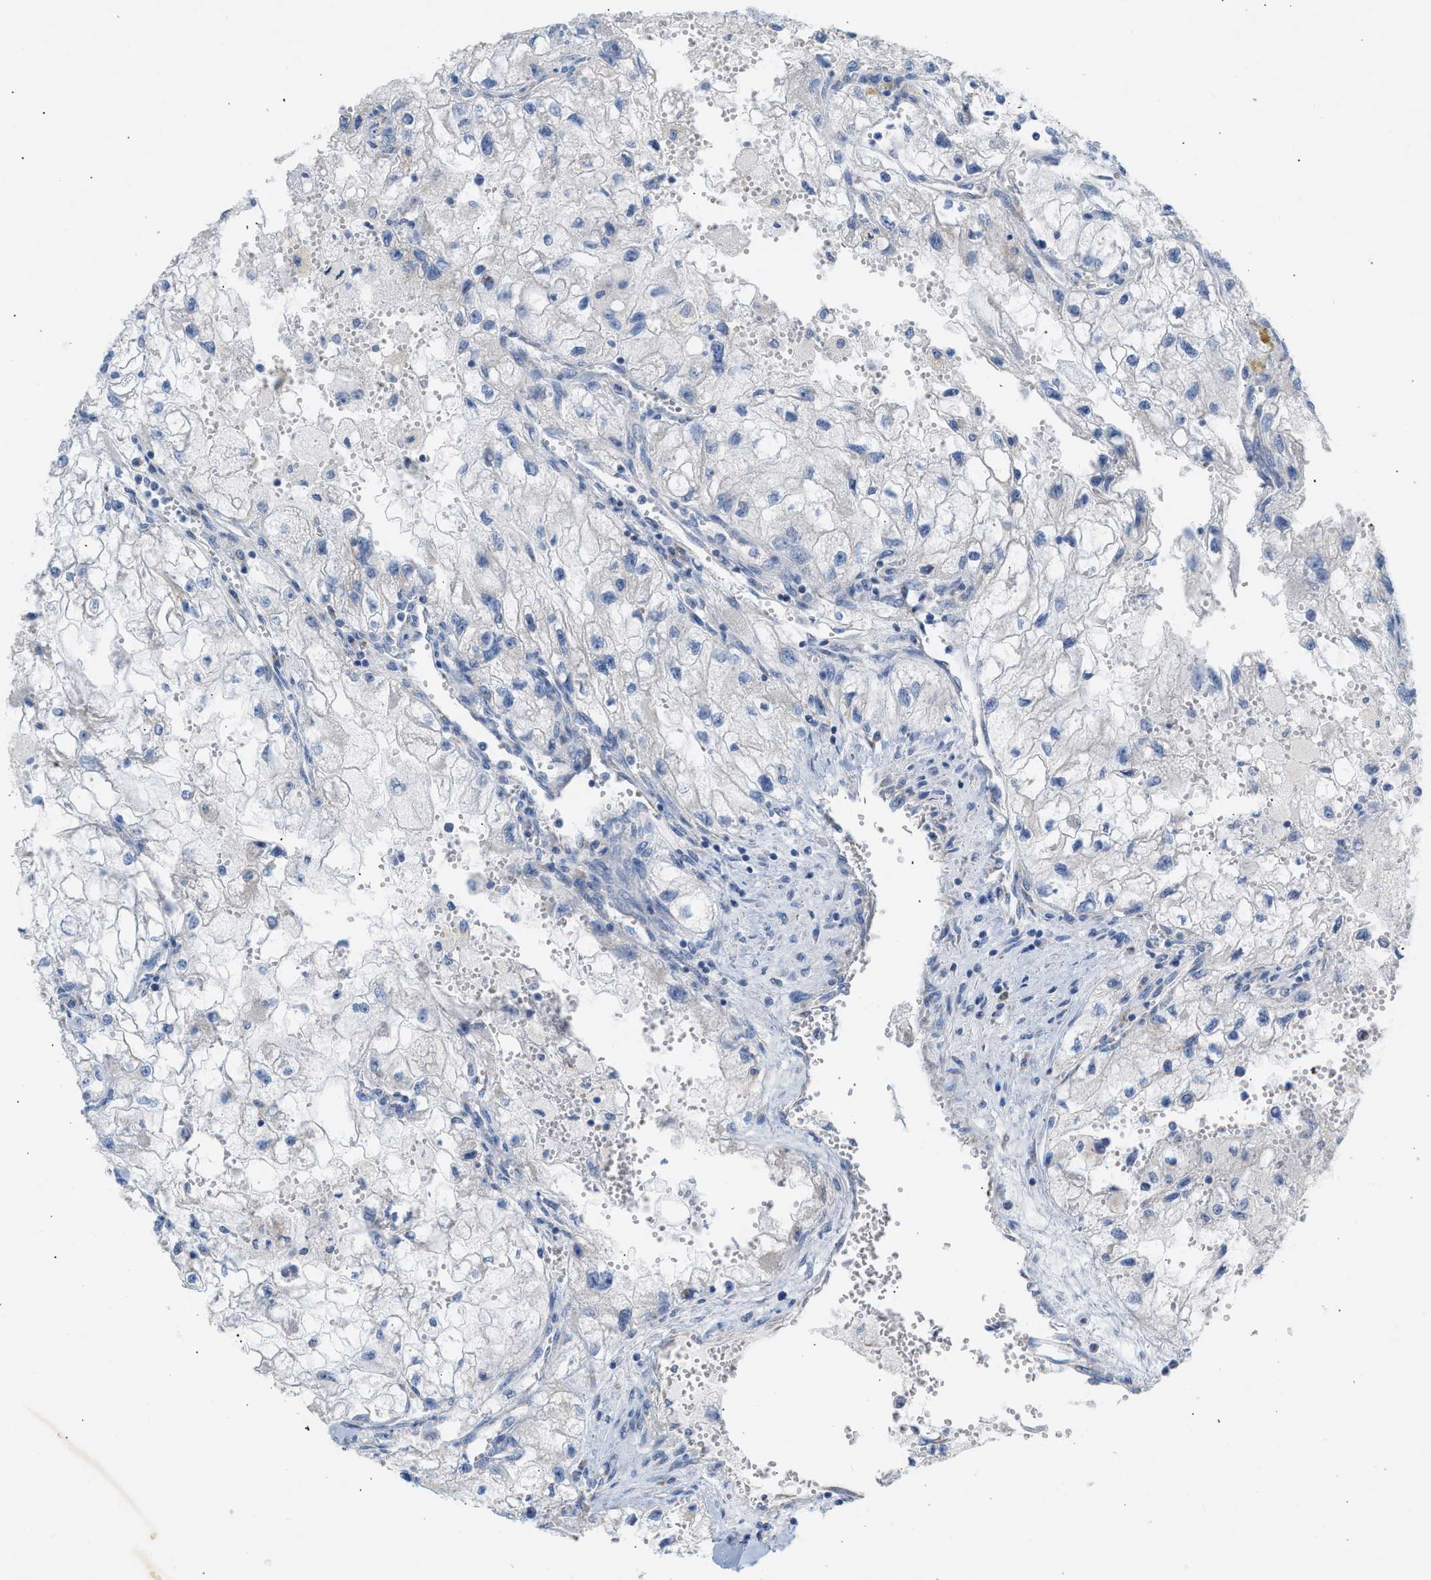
{"staining": {"intensity": "negative", "quantity": "none", "location": "none"}, "tissue": "renal cancer", "cell_type": "Tumor cells", "image_type": "cancer", "snomed": [{"axis": "morphology", "description": "Adenocarcinoma, NOS"}, {"axis": "topography", "description": "Kidney"}], "caption": "High power microscopy image of an immunohistochemistry micrograph of renal adenocarcinoma, revealing no significant staining in tumor cells.", "gene": "NDUFS8", "patient": {"sex": "female", "age": 70}}